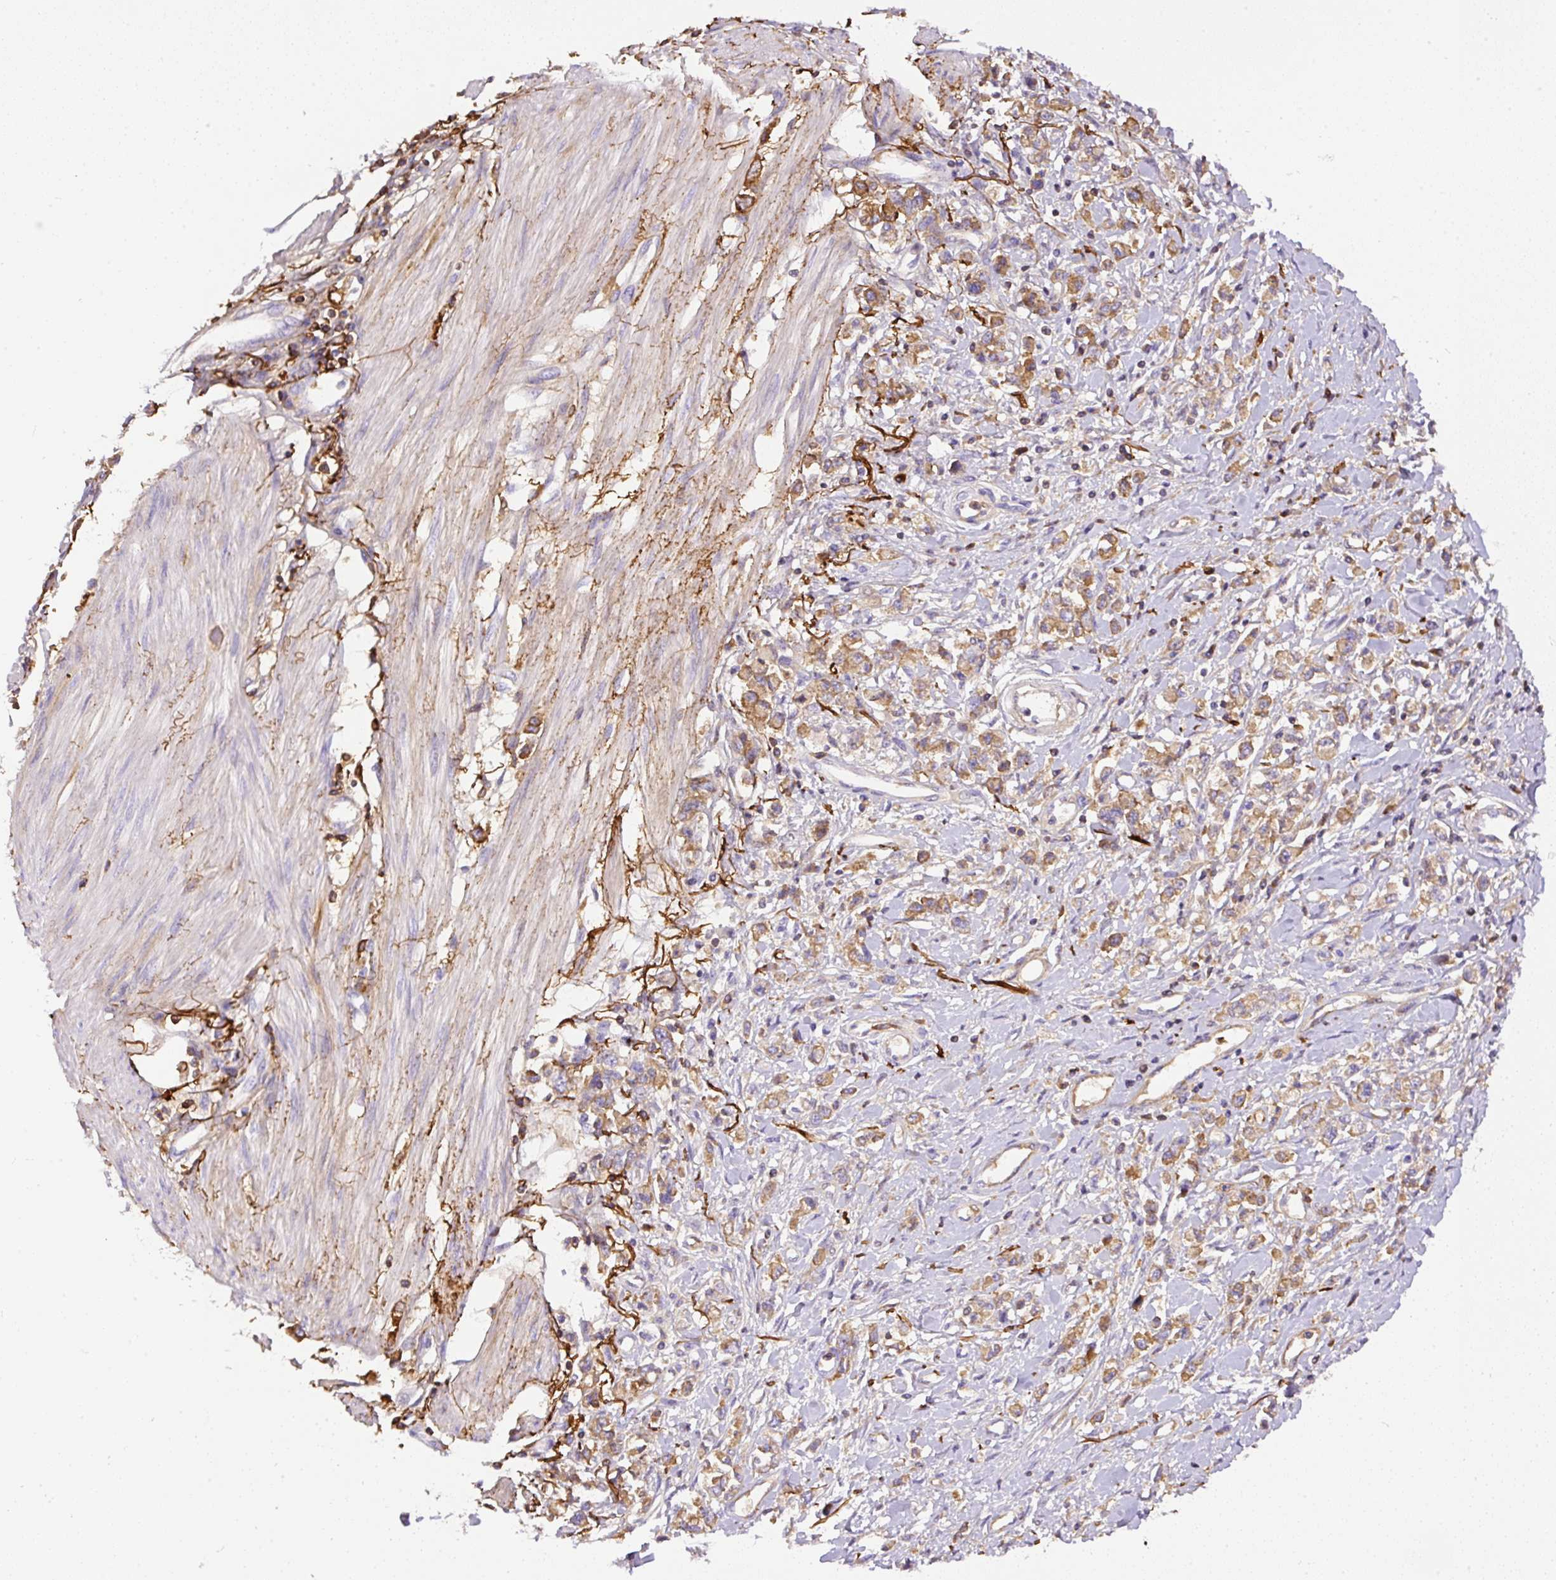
{"staining": {"intensity": "moderate", "quantity": ">75%", "location": "cytoplasmic/membranous"}, "tissue": "stomach cancer", "cell_type": "Tumor cells", "image_type": "cancer", "snomed": [{"axis": "morphology", "description": "Adenocarcinoma, NOS"}, {"axis": "topography", "description": "Stomach"}], "caption": "Stomach cancer was stained to show a protein in brown. There is medium levels of moderate cytoplasmic/membranous positivity in approximately >75% of tumor cells.", "gene": "APCS", "patient": {"sex": "female", "age": 76}}